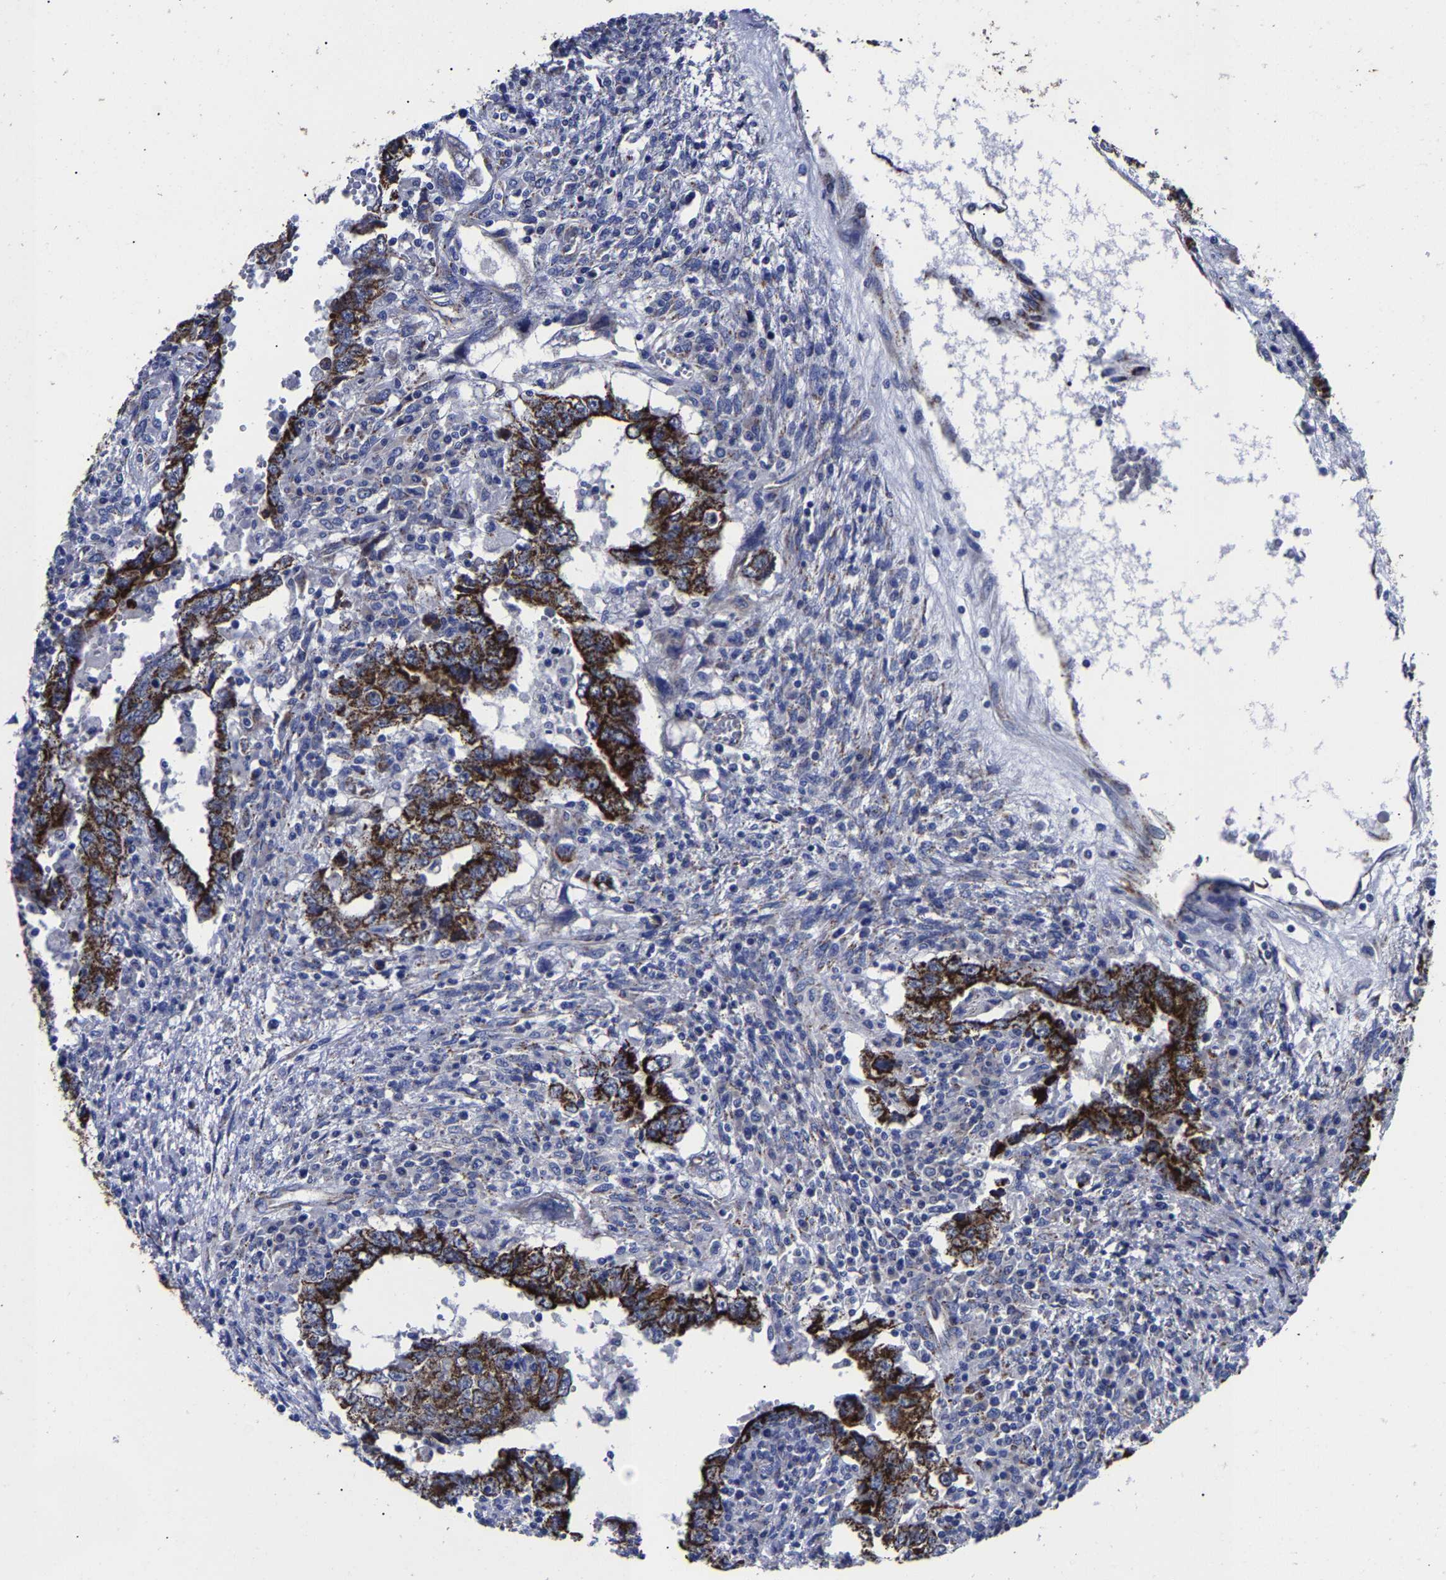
{"staining": {"intensity": "strong", "quantity": ">75%", "location": "cytoplasmic/membranous"}, "tissue": "testis cancer", "cell_type": "Tumor cells", "image_type": "cancer", "snomed": [{"axis": "morphology", "description": "Carcinoma, Embryonal, NOS"}, {"axis": "topography", "description": "Testis"}], "caption": "Immunohistochemistry staining of embryonal carcinoma (testis), which shows high levels of strong cytoplasmic/membranous staining in about >75% of tumor cells indicating strong cytoplasmic/membranous protein positivity. The staining was performed using DAB (3,3'-diaminobenzidine) (brown) for protein detection and nuclei were counterstained in hematoxylin (blue).", "gene": "AASS", "patient": {"sex": "male", "age": 26}}